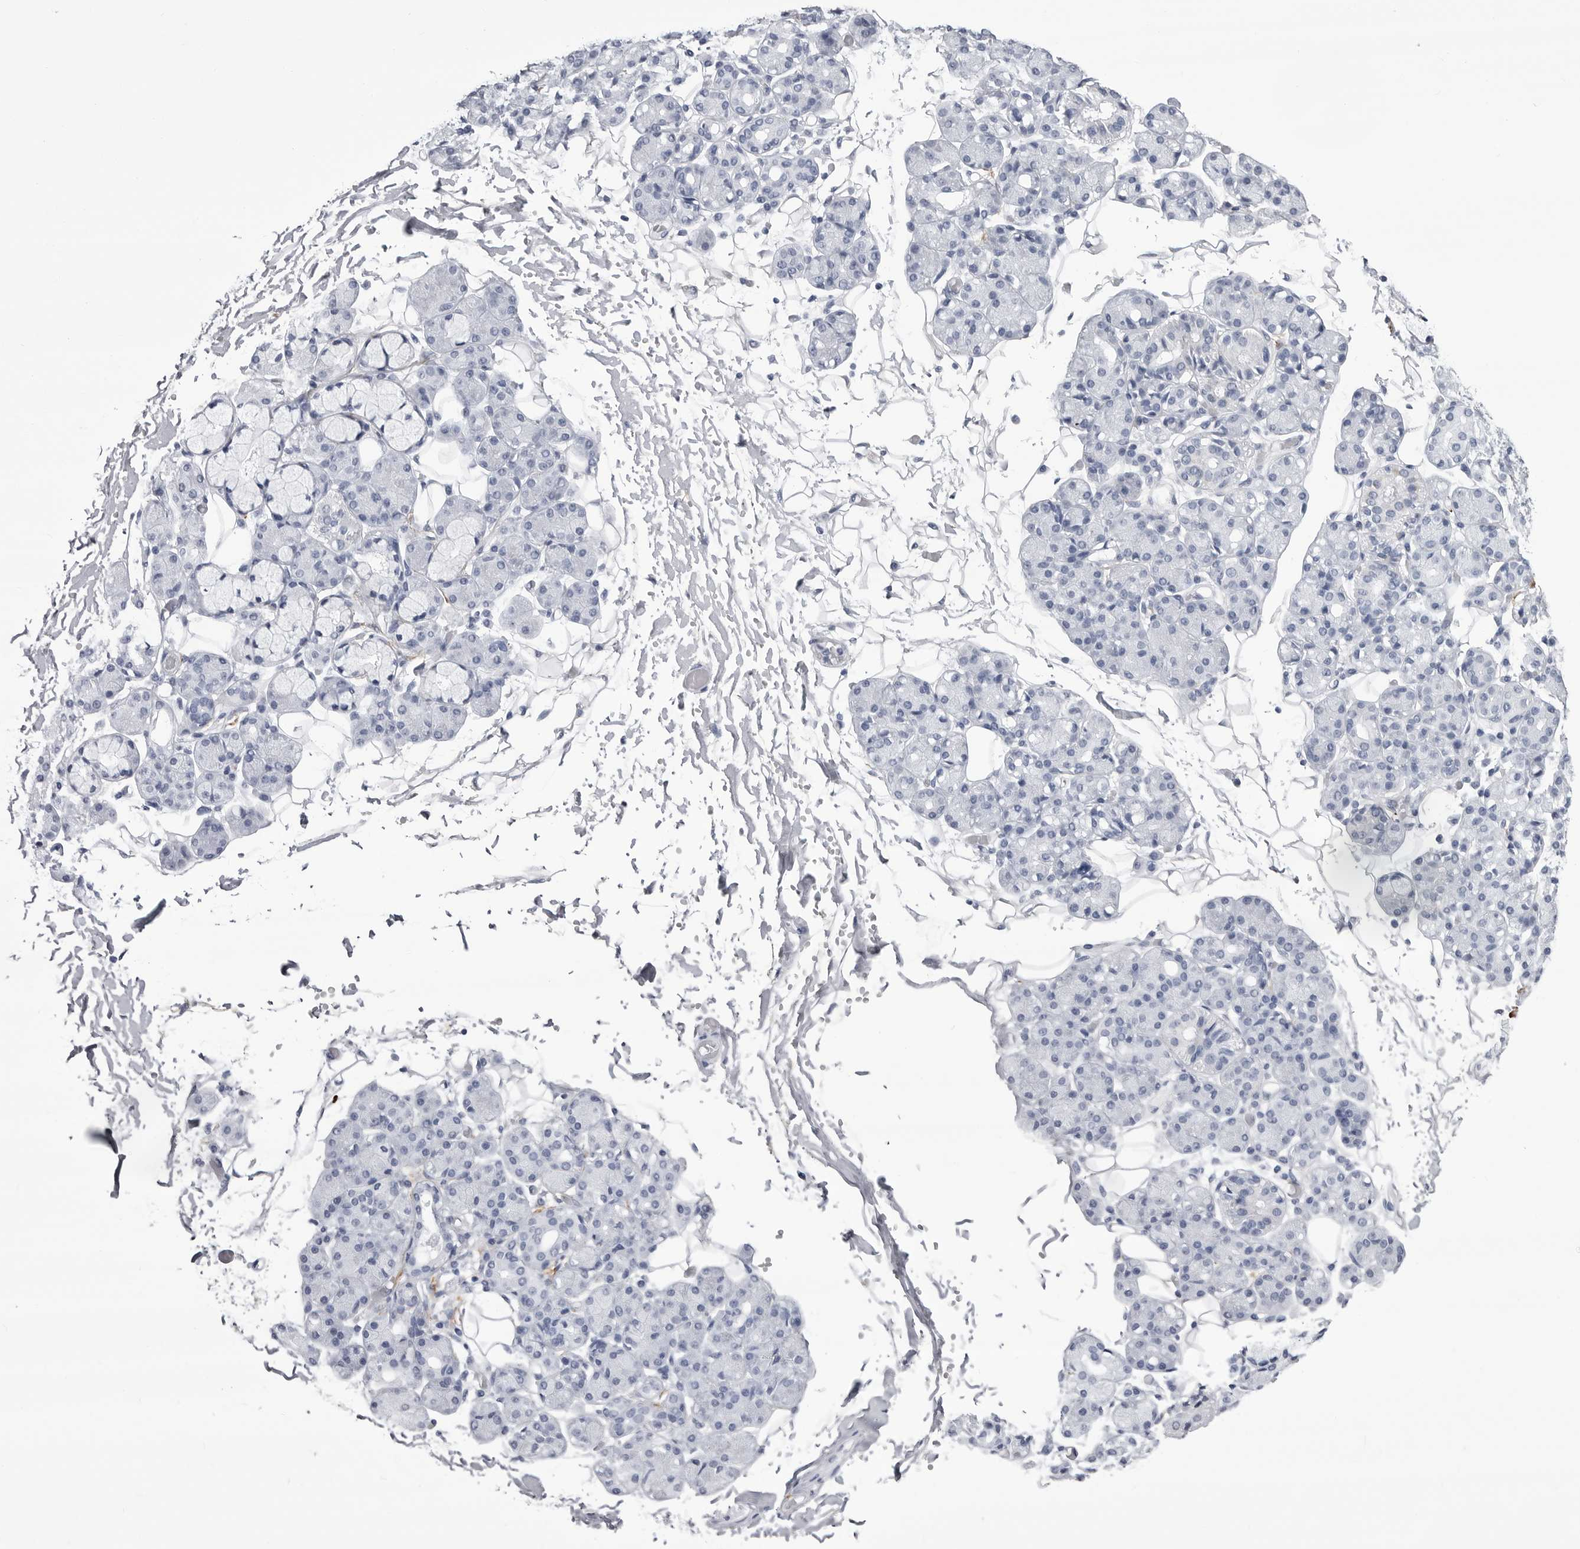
{"staining": {"intensity": "negative", "quantity": "none", "location": "none"}, "tissue": "salivary gland", "cell_type": "Glandular cells", "image_type": "normal", "snomed": [{"axis": "morphology", "description": "Normal tissue, NOS"}, {"axis": "topography", "description": "Salivary gland"}], "caption": "Immunohistochemistry (IHC) of normal human salivary gland reveals no expression in glandular cells. (Stains: DAB immunohistochemistry with hematoxylin counter stain, Microscopy: brightfield microscopy at high magnification).", "gene": "COL26A1", "patient": {"sex": "male", "age": 63}}